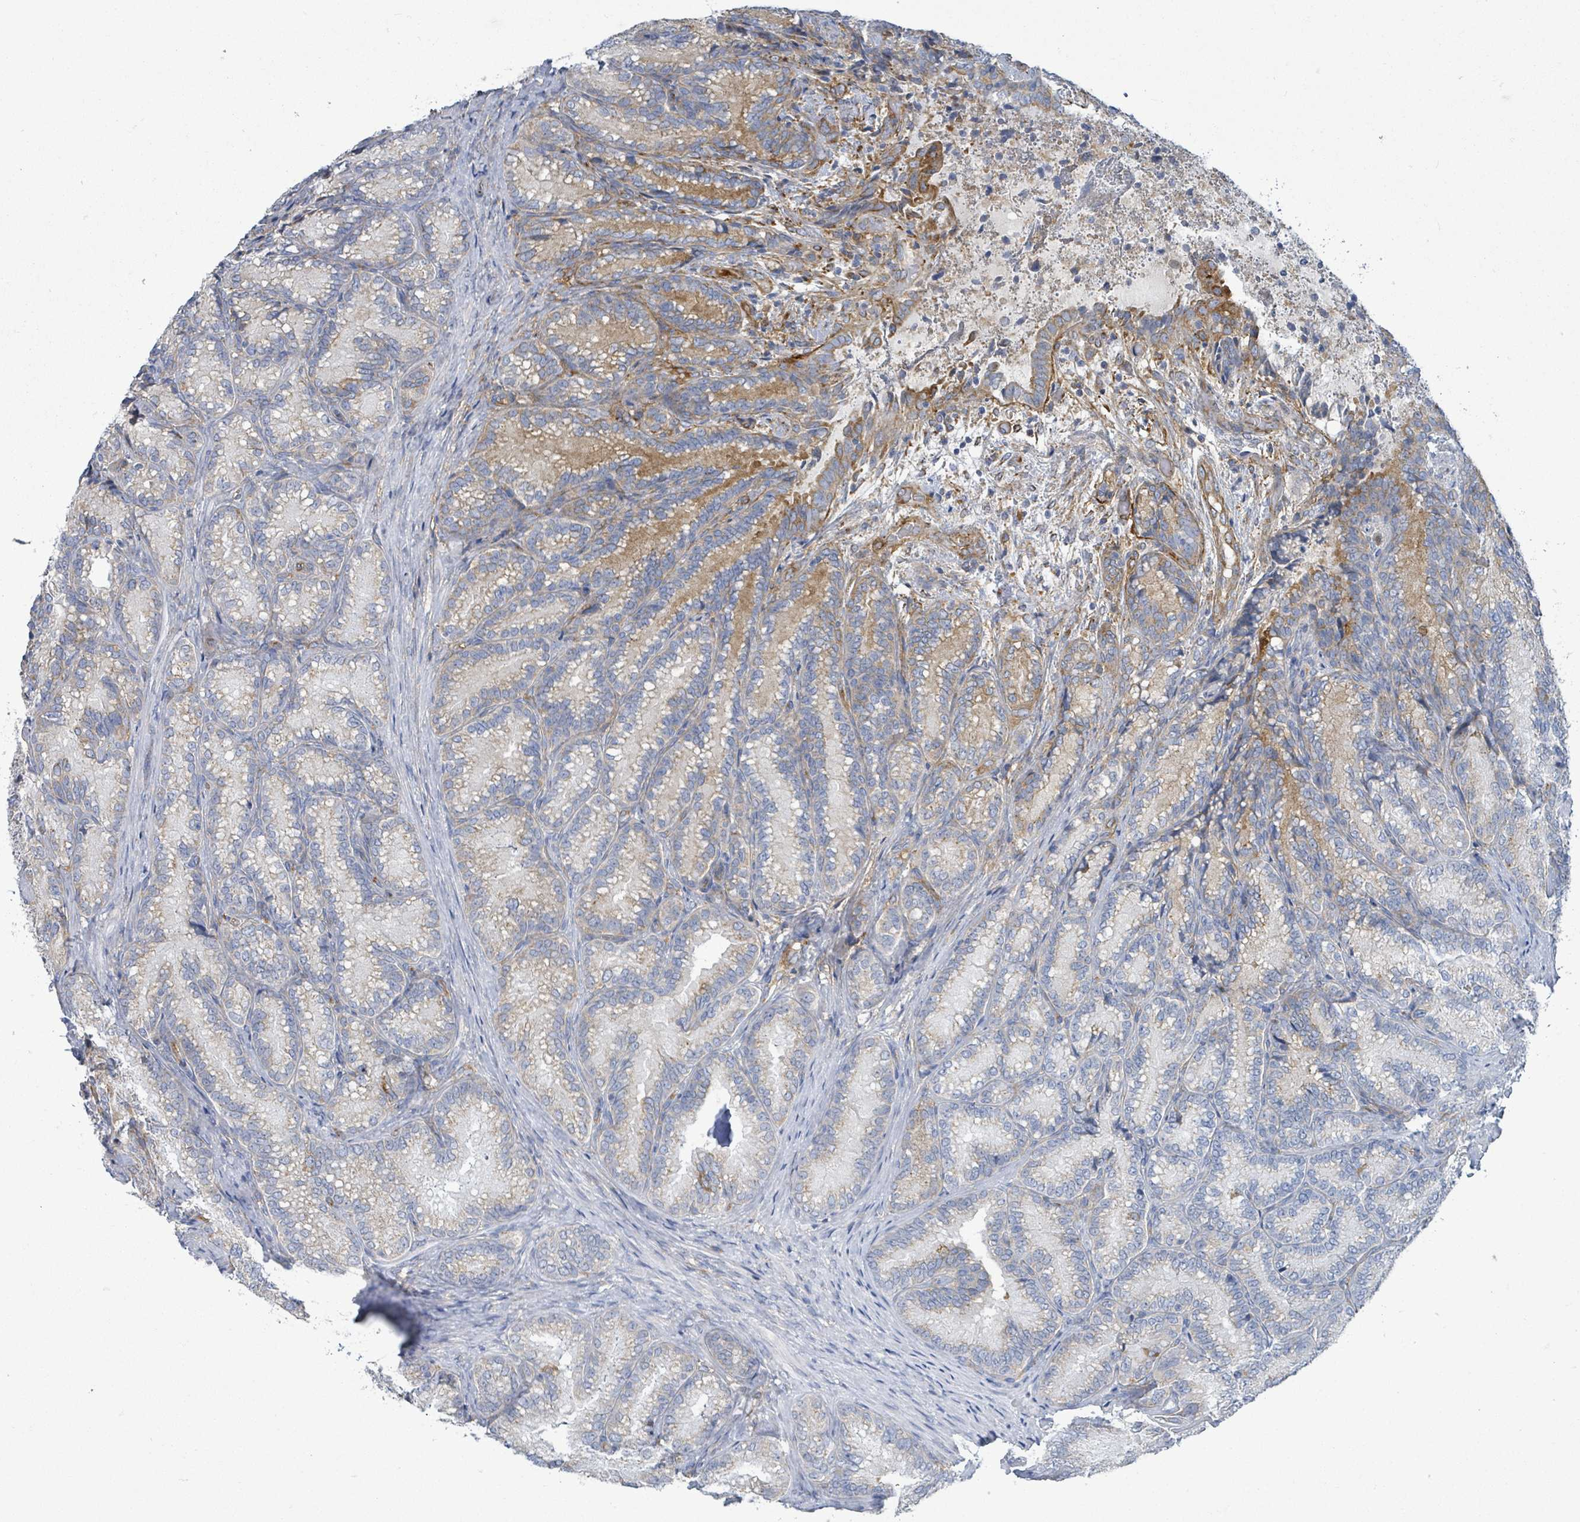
{"staining": {"intensity": "moderate", "quantity": "25%-75%", "location": "cytoplasmic/membranous"}, "tissue": "seminal vesicle", "cell_type": "Glandular cells", "image_type": "normal", "snomed": [{"axis": "morphology", "description": "Normal tissue, NOS"}, {"axis": "topography", "description": "Seminal veicle"}], "caption": "Brown immunohistochemical staining in unremarkable human seminal vesicle displays moderate cytoplasmic/membranous expression in about 25%-75% of glandular cells.", "gene": "EGFL7", "patient": {"sex": "male", "age": 58}}